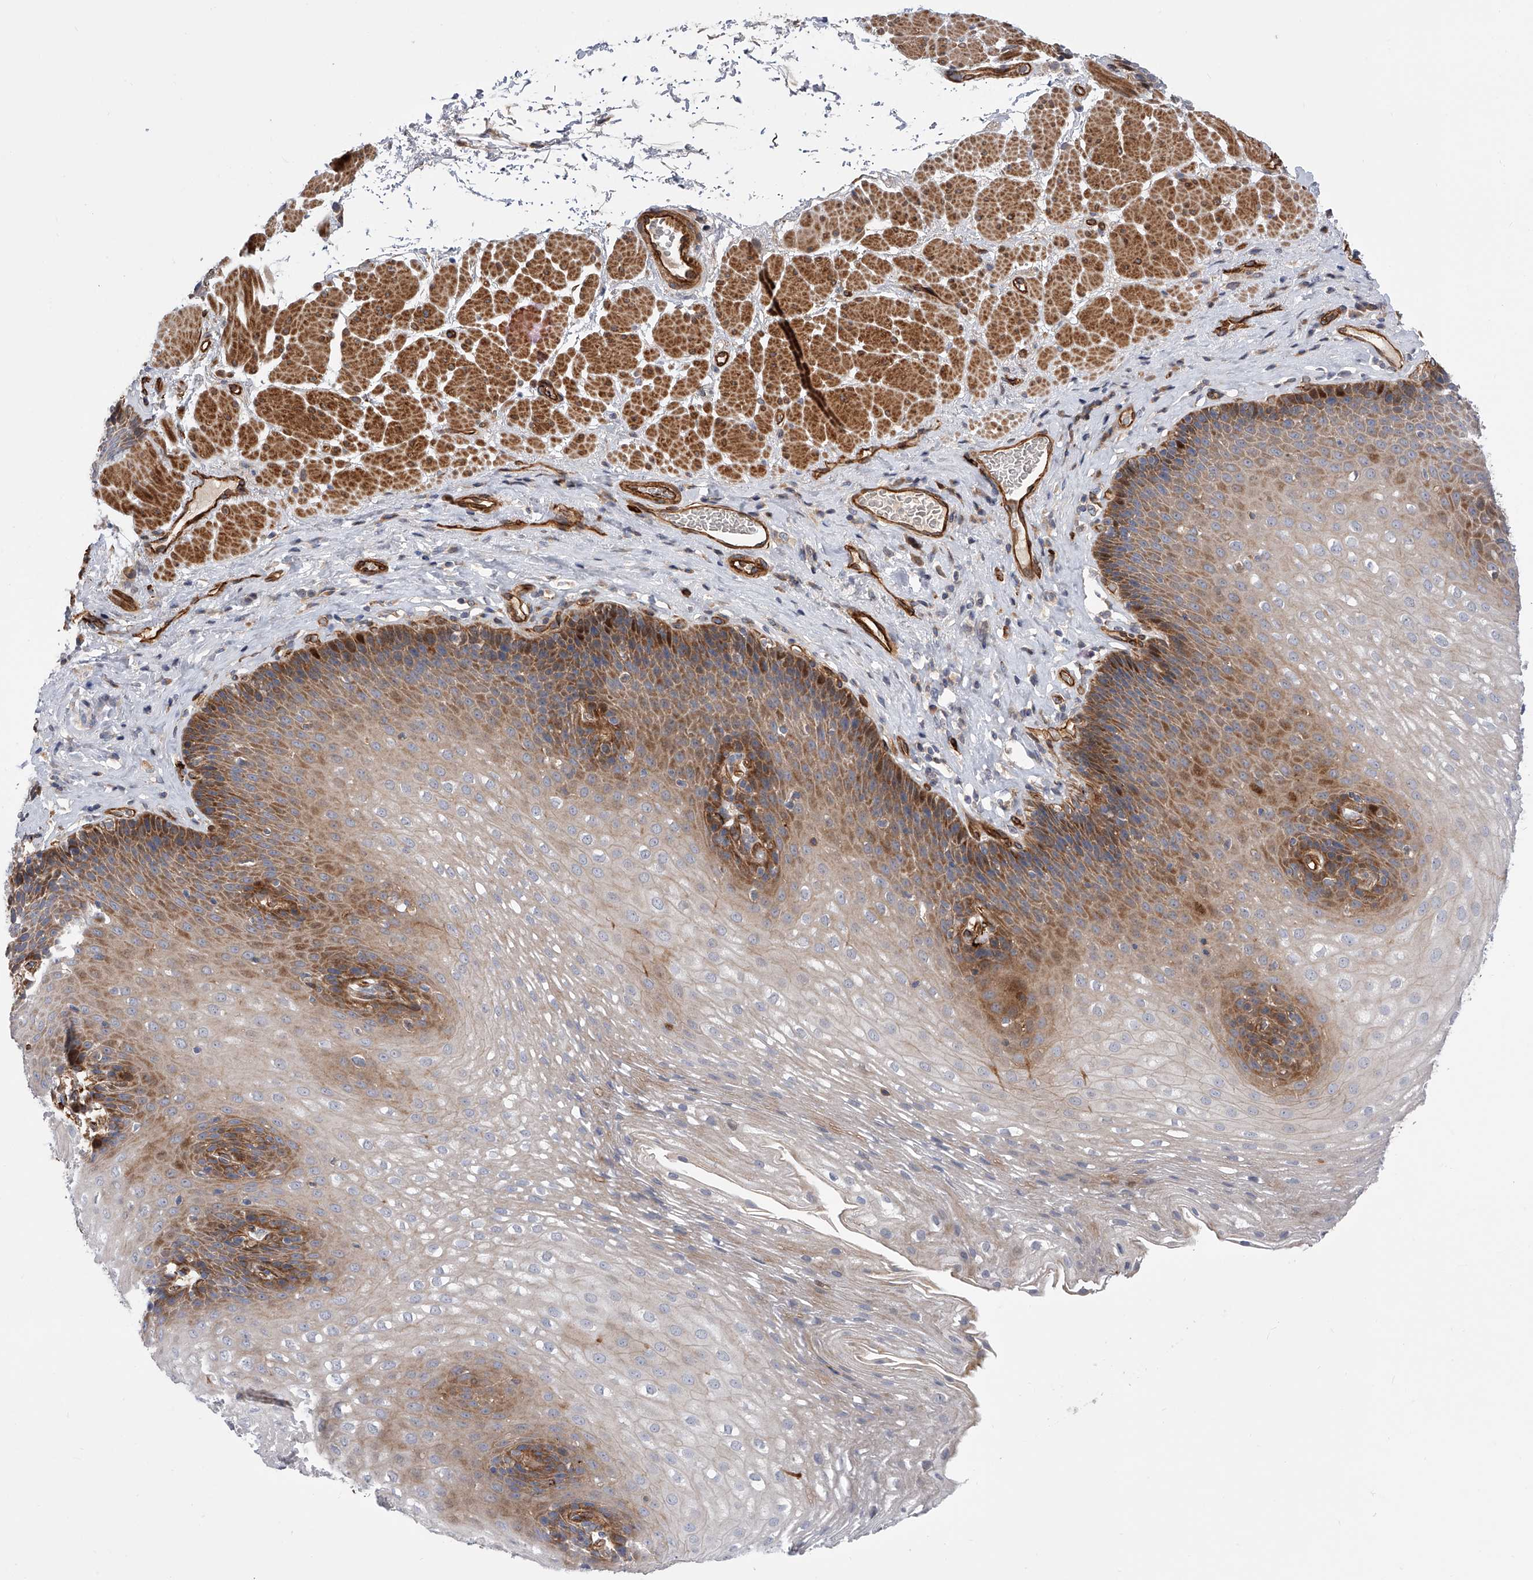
{"staining": {"intensity": "moderate", "quantity": "25%-75%", "location": "cytoplasmic/membranous"}, "tissue": "esophagus", "cell_type": "Squamous epithelial cells", "image_type": "normal", "snomed": [{"axis": "morphology", "description": "Normal tissue, NOS"}, {"axis": "topography", "description": "Esophagus"}], "caption": "A photomicrograph showing moderate cytoplasmic/membranous positivity in about 25%-75% of squamous epithelial cells in normal esophagus, as visualized by brown immunohistochemical staining.", "gene": "PDSS2", "patient": {"sex": "female", "age": 66}}